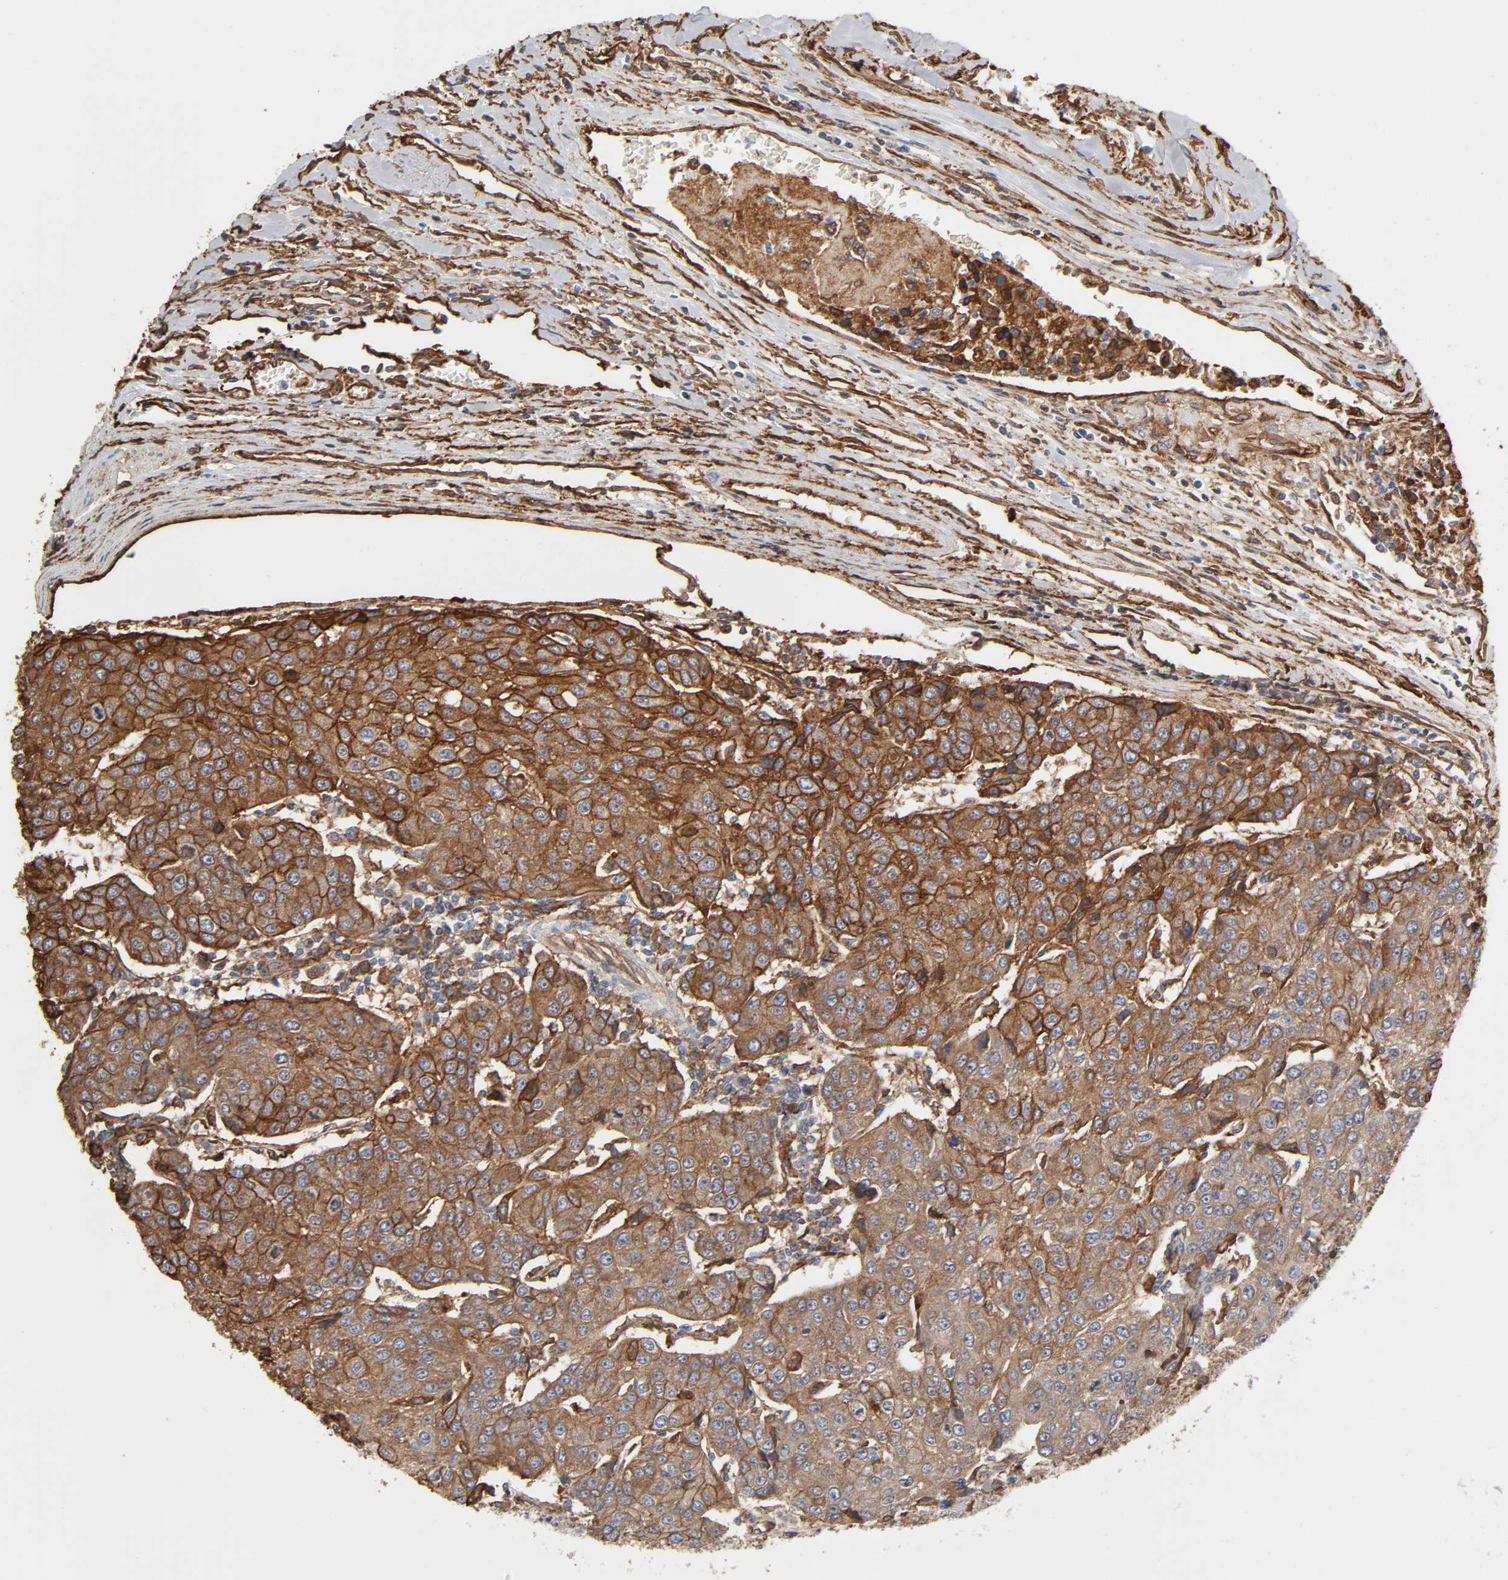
{"staining": {"intensity": "strong", "quantity": ">75%", "location": "cytoplasmic/membranous"}, "tissue": "urothelial cancer", "cell_type": "Tumor cells", "image_type": "cancer", "snomed": [{"axis": "morphology", "description": "Urothelial carcinoma, High grade"}, {"axis": "topography", "description": "Urinary bladder"}], "caption": "An immunohistochemistry histopathology image of tumor tissue is shown. Protein staining in brown shows strong cytoplasmic/membranous positivity in urothelial cancer within tumor cells.", "gene": "ANXA2", "patient": {"sex": "female", "age": 85}}